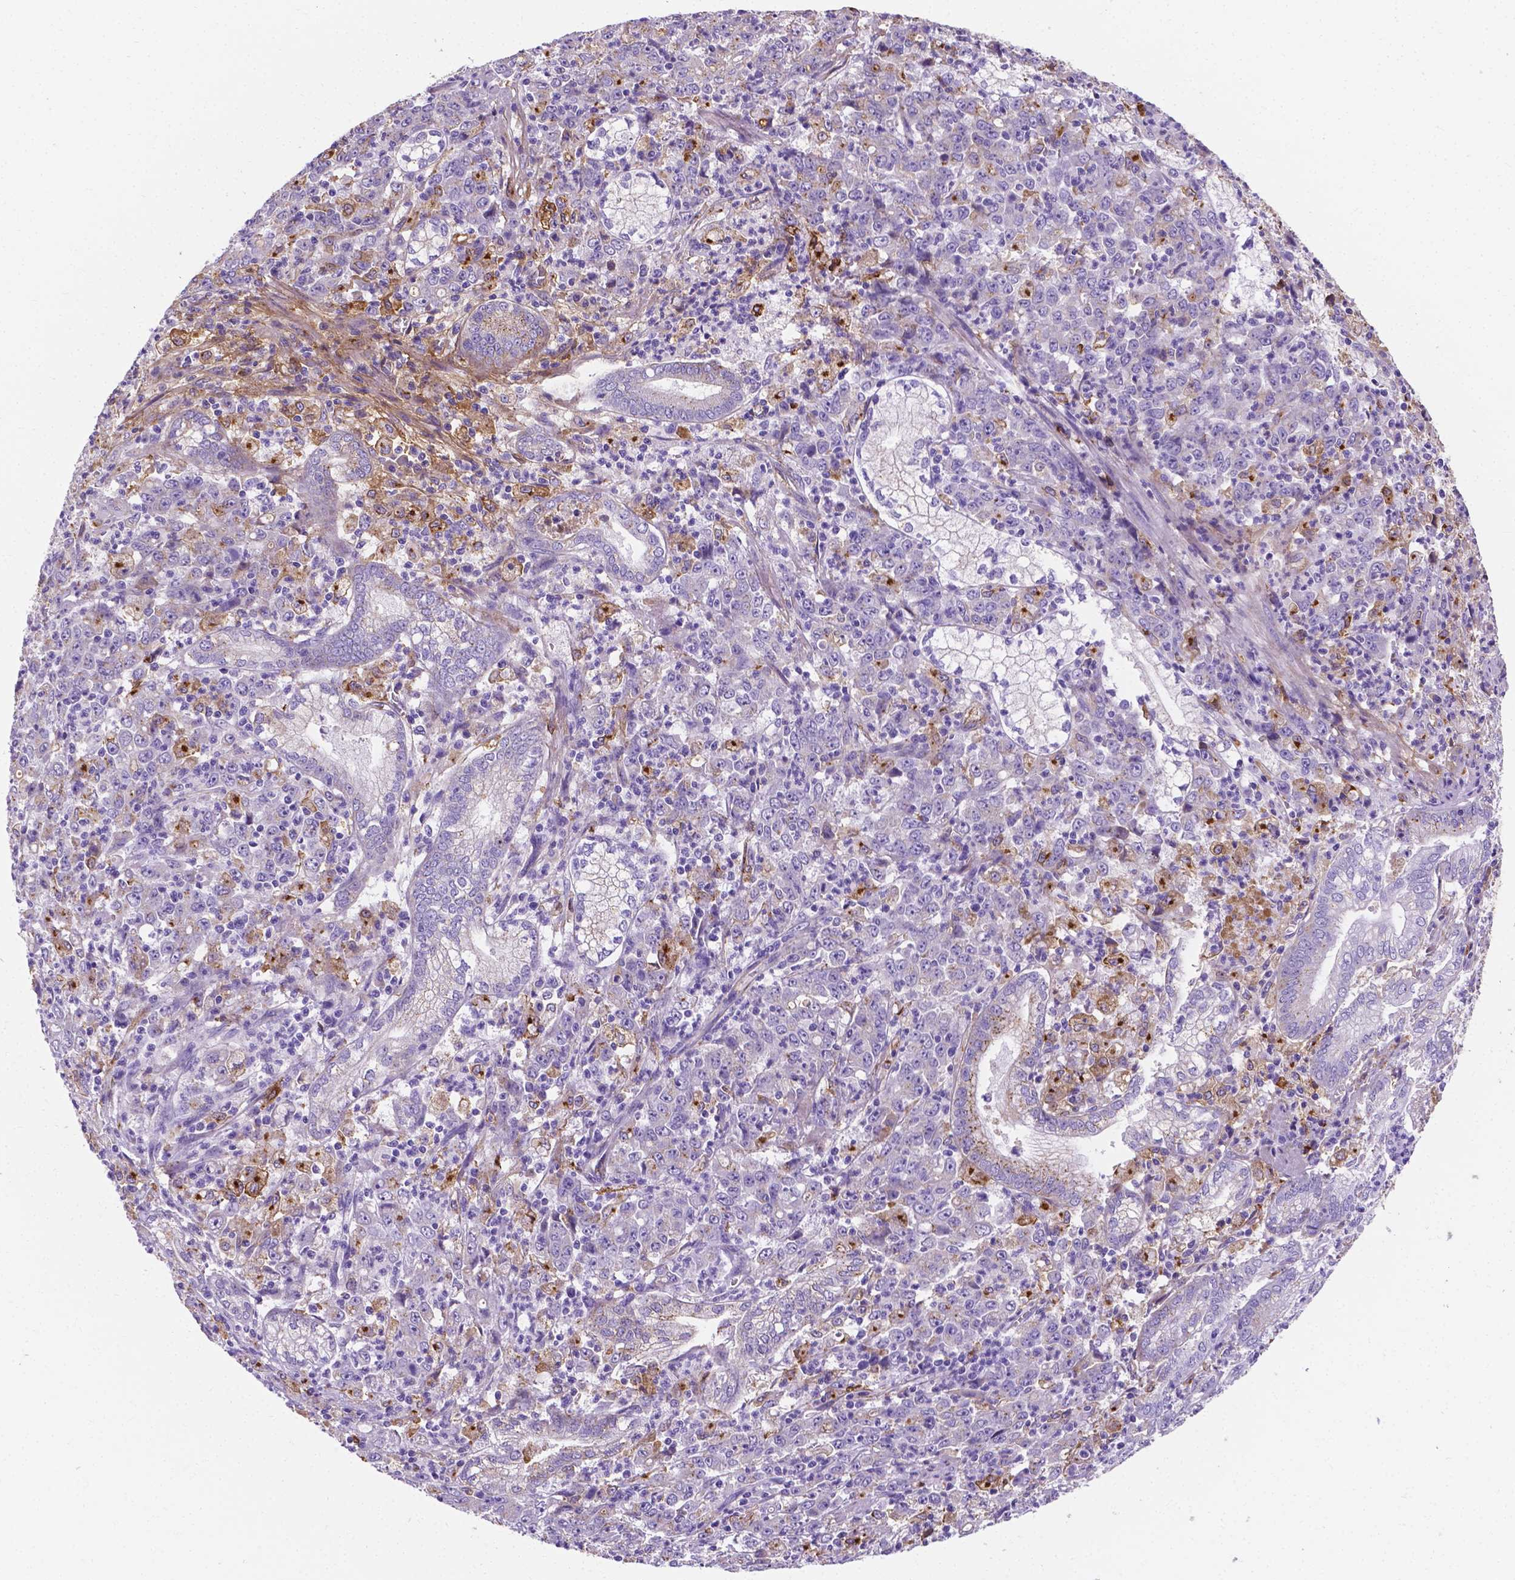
{"staining": {"intensity": "moderate", "quantity": "<25%", "location": "cytoplasmic/membranous"}, "tissue": "stomach cancer", "cell_type": "Tumor cells", "image_type": "cancer", "snomed": [{"axis": "morphology", "description": "Adenocarcinoma, NOS"}, {"axis": "topography", "description": "Stomach, lower"}], "caption": "DAB (3,3'-diaminobenzidine) immunohistochemical staining of human stomach cancer demonstrates moderate cytoplasmic/membranous protein staining in approximately <25% of tumor cells.", "gene": "APOE", "patient": {"sex": "female", "age": 71}}